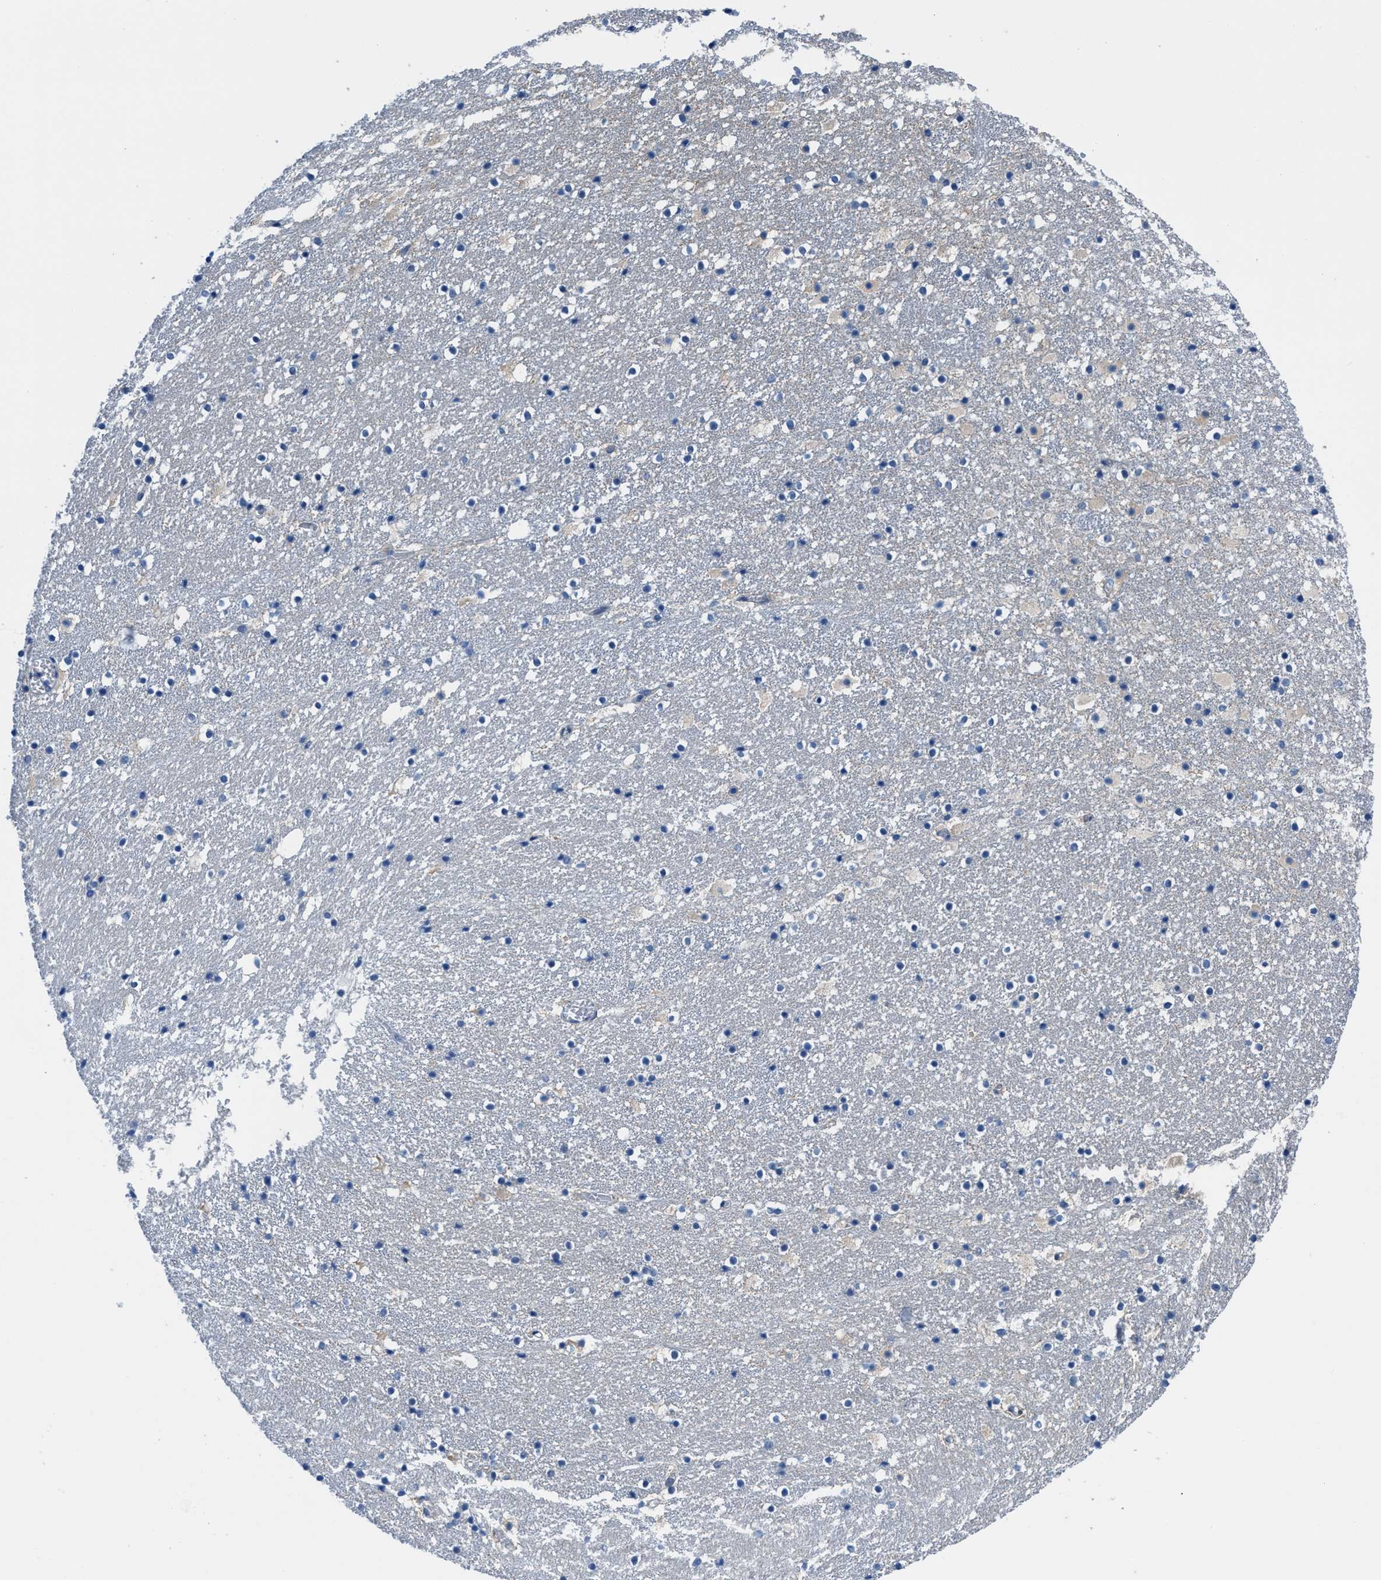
{"staining": {"intensity": "negative", "quantity": "none", "location": "none"}, "tissue": "caudate", "cell_type": "Glial cells", "image_type": "normal", "snomed": [{"axis": "morphology", "description": "Normal tissue, NOS"}, {"axis": "topography", "description": "Lateral ventricle wall"}], "caption": "A histopathology image of human caudate is negative for staining in glial cells. (DAB IHC with hematoxylin counter stain).", "gene": "NUDT5", "patient": {"sex": "male", "age": 45}}